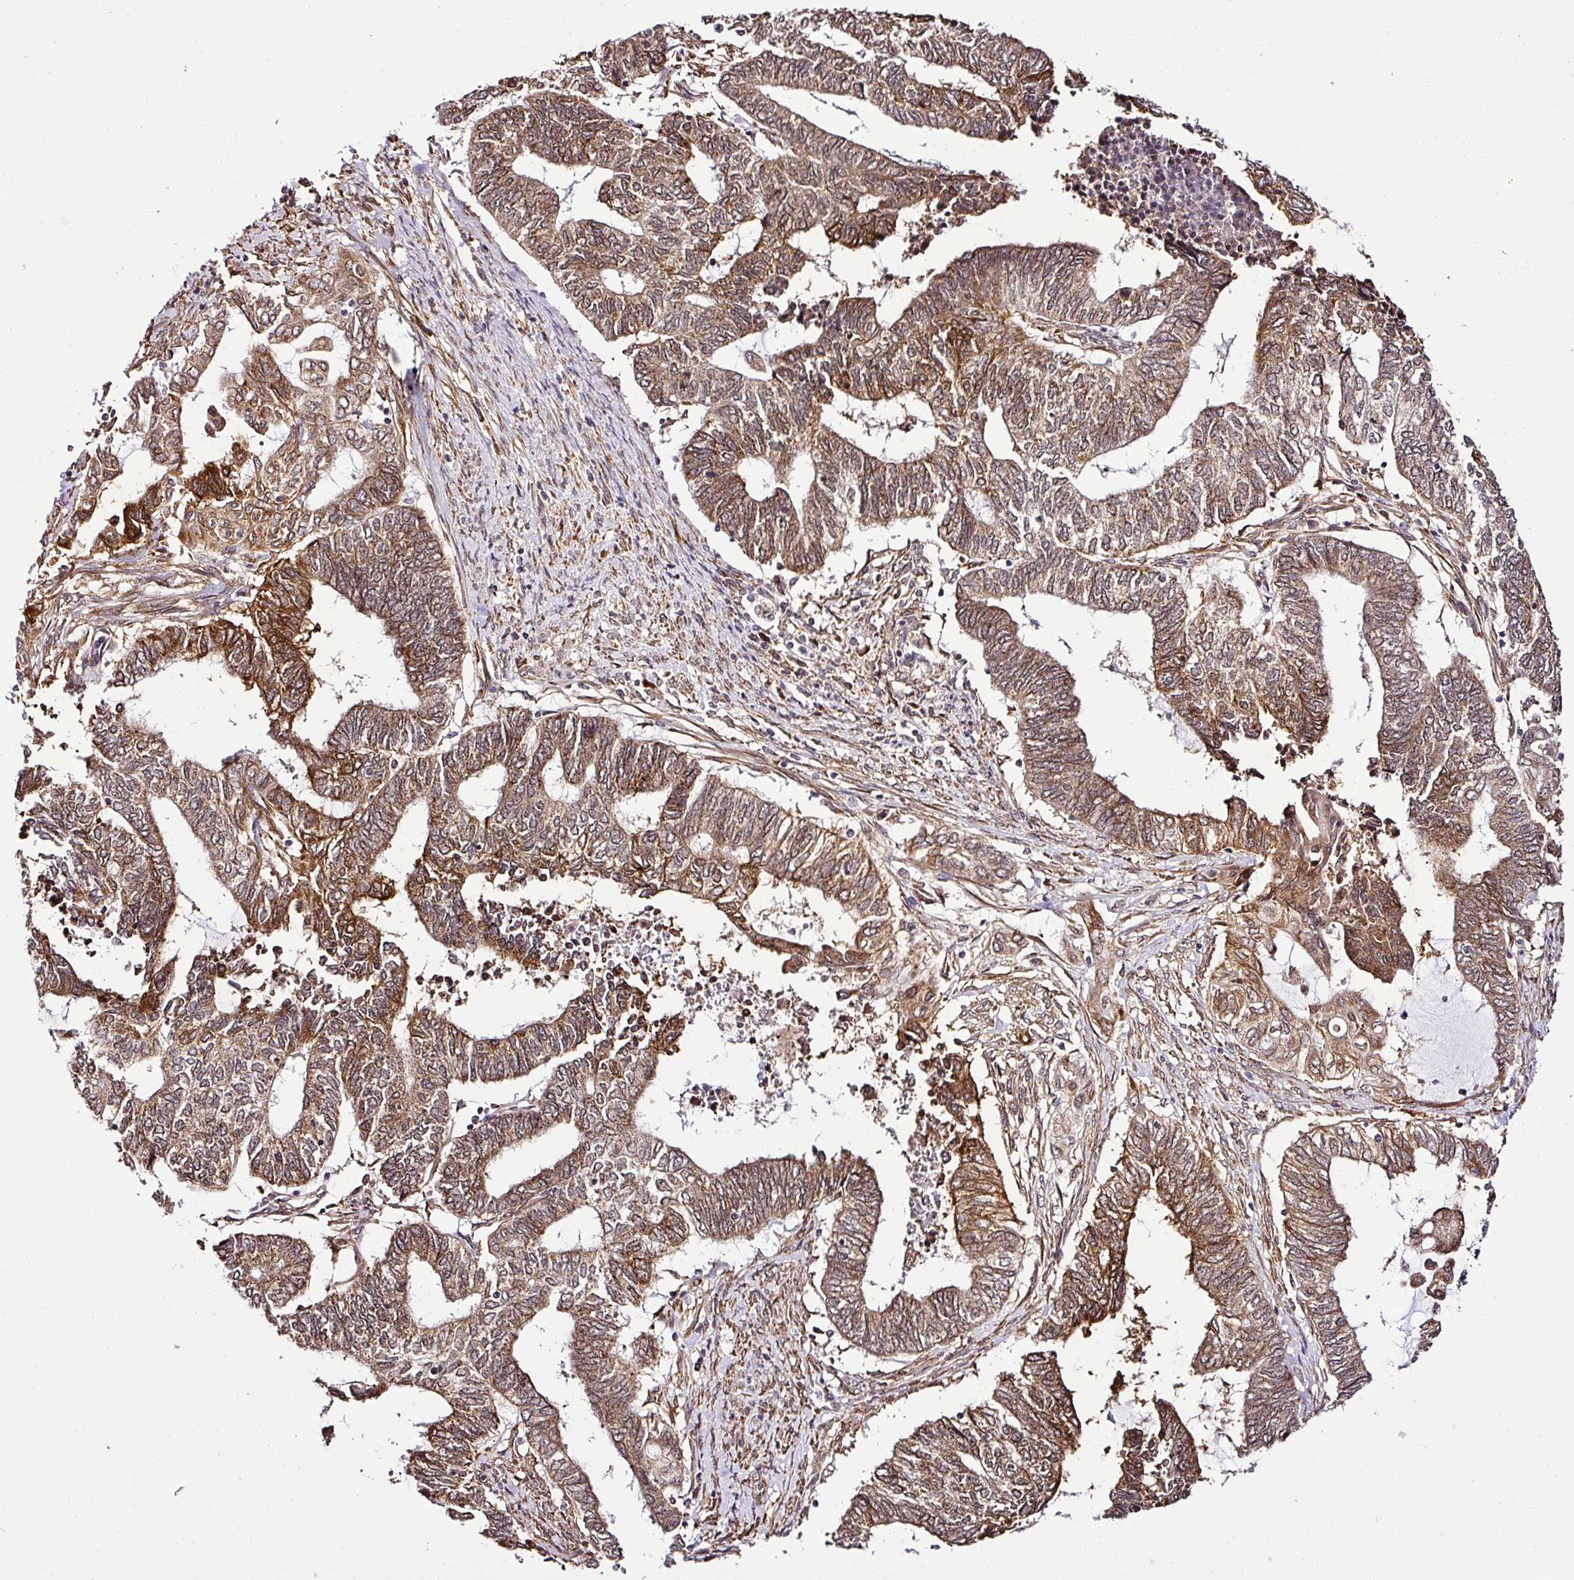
{"staining": {"intensity": "moderate", "quantity": ">75%", "location": "cytoplasmic/membranous,nuclear"}, "tissue": "endometrial cancer", "cell_type": "Tumor cells", "image_type": "cancer", "snomed": [{"axis": "morphology", "description": "Adenocarcinoma, NOS"}, {"axis": "topography", "description": "Uterus"}, {"axis": "topography", "description": "Endometrium"}], "caption": "Protein expression by immunohistochemistry (IHC) exhibits moderate cytoplasmic/membranous and nuclear positivity in about >75% of tumor cells in endometrial cancer (adenocarcinoma).", "gene": "FAM153A", "patient": {"sex": "female", "age": 70}}